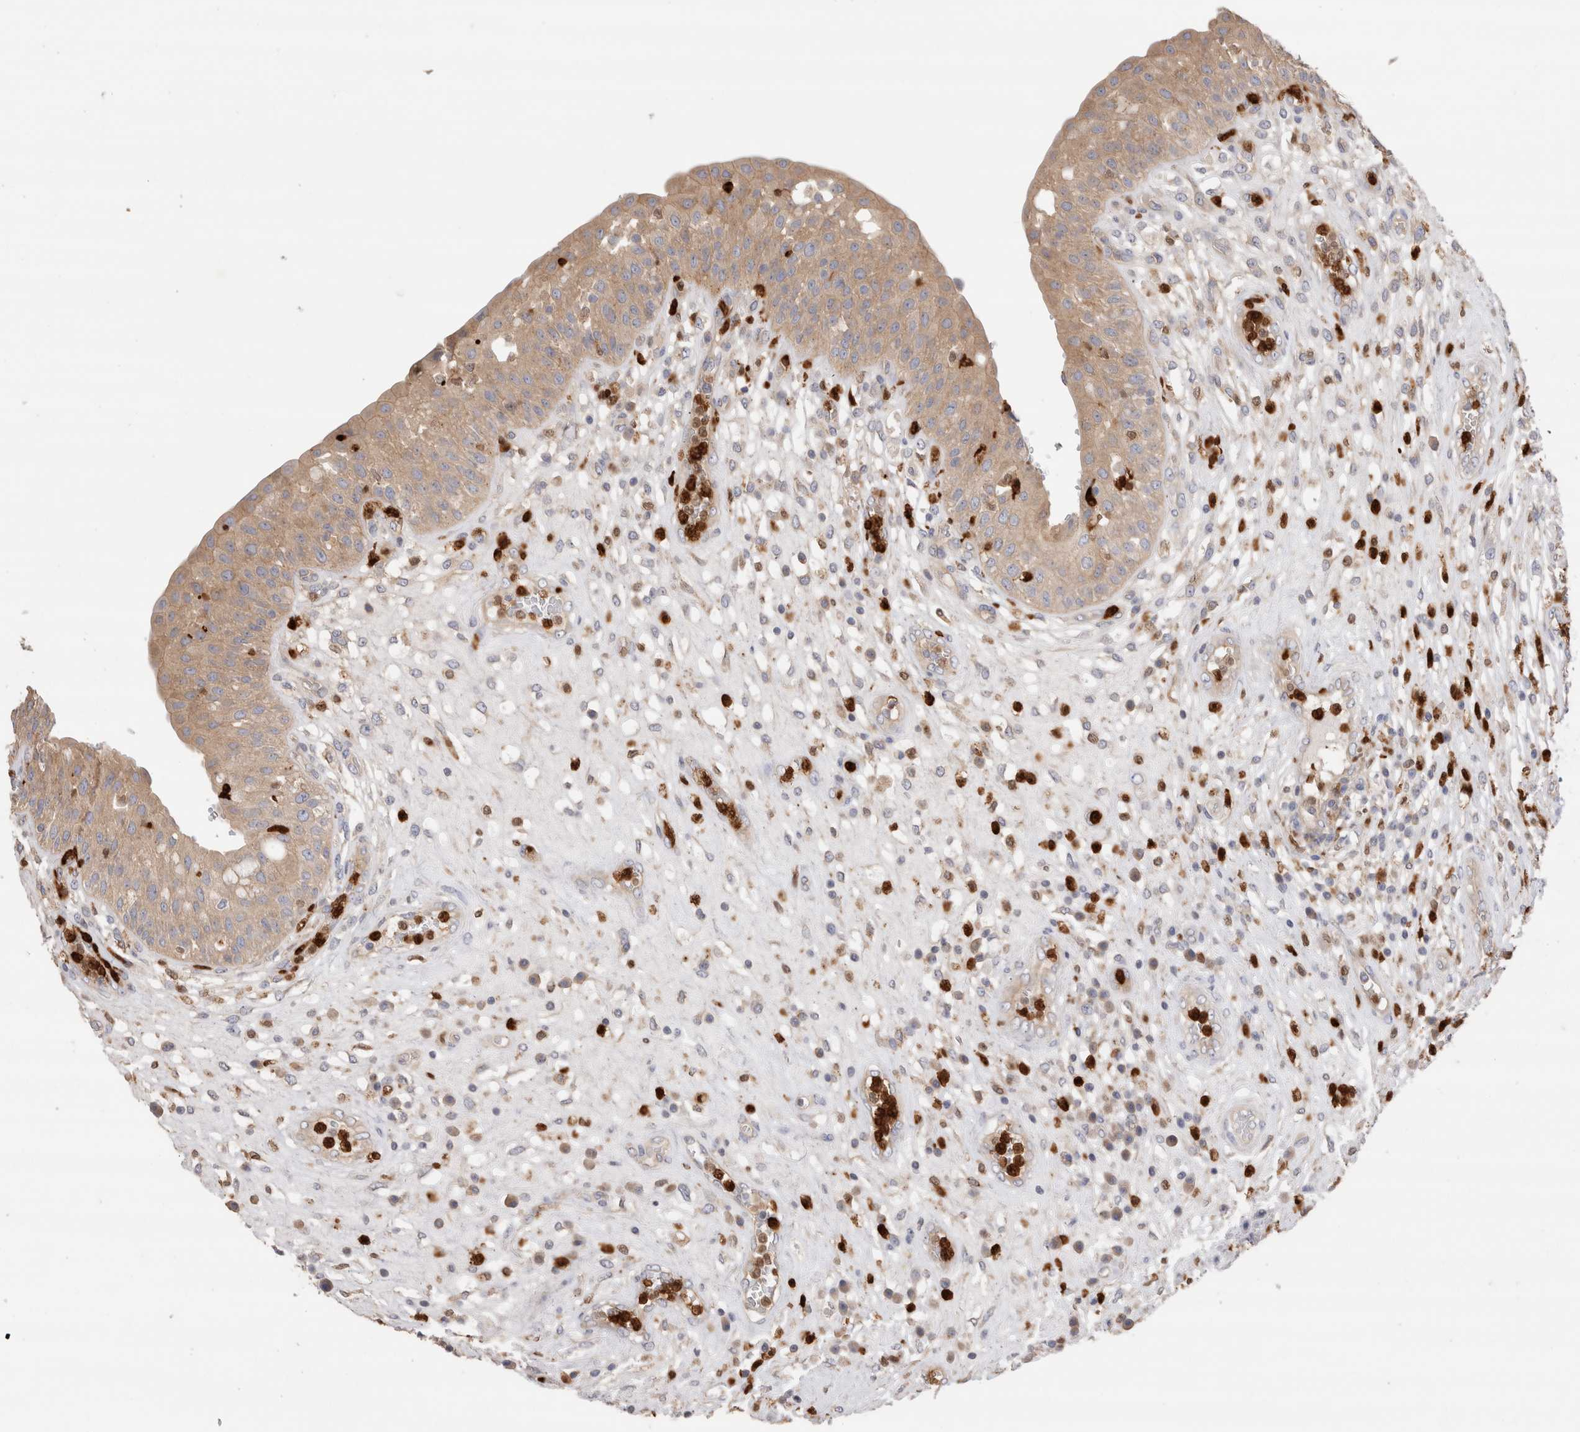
{"staining": {"intensity": "moderate", "quantity": "25%-75%", "location": "cytoplasmic/membranous"}, "tissue": "urinary bladder", "cell_type": "Urothelial cells", "image_type": "normal", "snomed": [{"axis": "morphology", "description": "Normal tissue, NOS"}, {"axis": "topography", "description": "Urinary bladder"}], "caption": "Urothelial cells demonstrate medium levels of moderate cytoplasmic/membranous positivity in about 25%-75% of cells in benign human urinary bladder.", "gene": "NXT2", "patient": {"sex": "female", "age": 62}}